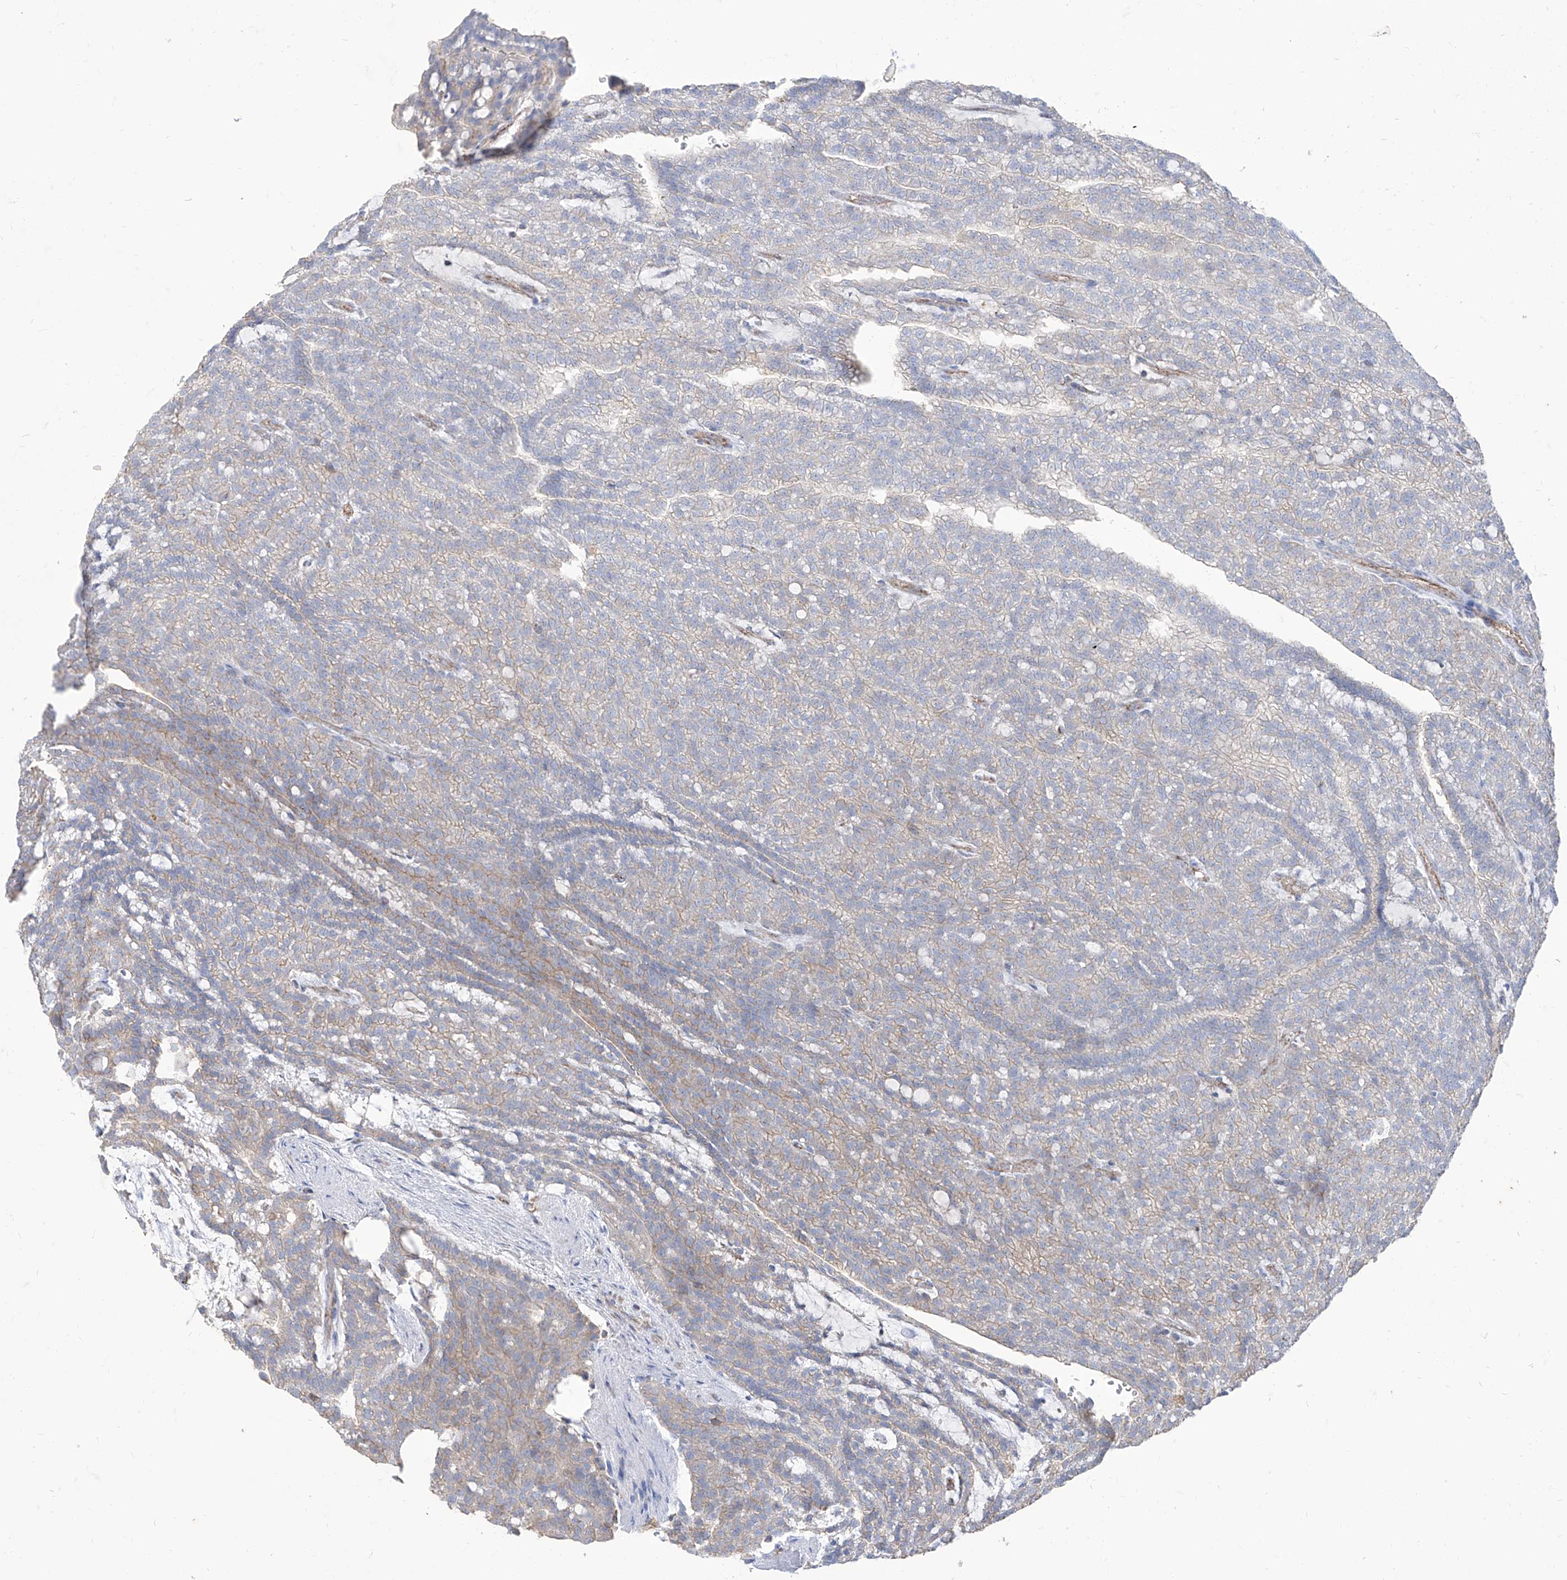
{"staining": {"intensity": "weak", "quantity": "<25%", "location": "cytoplasmic/membranous"}, "tissue": "renal cancer", "cell_type": "Tumor cells", "image_type": "cancer", "snomed": [{"axis": "morphology", "description": "Adenocarcinoma, NOS"}, {"axis": "topography", "description": "Kidney"}], "caption": "The histopathology image demonstrates no significant staining in tumor cells of adenocarcinoma (renal).", "gene": "C1orf74", "patient": {"sex": "male", "age": 63}}